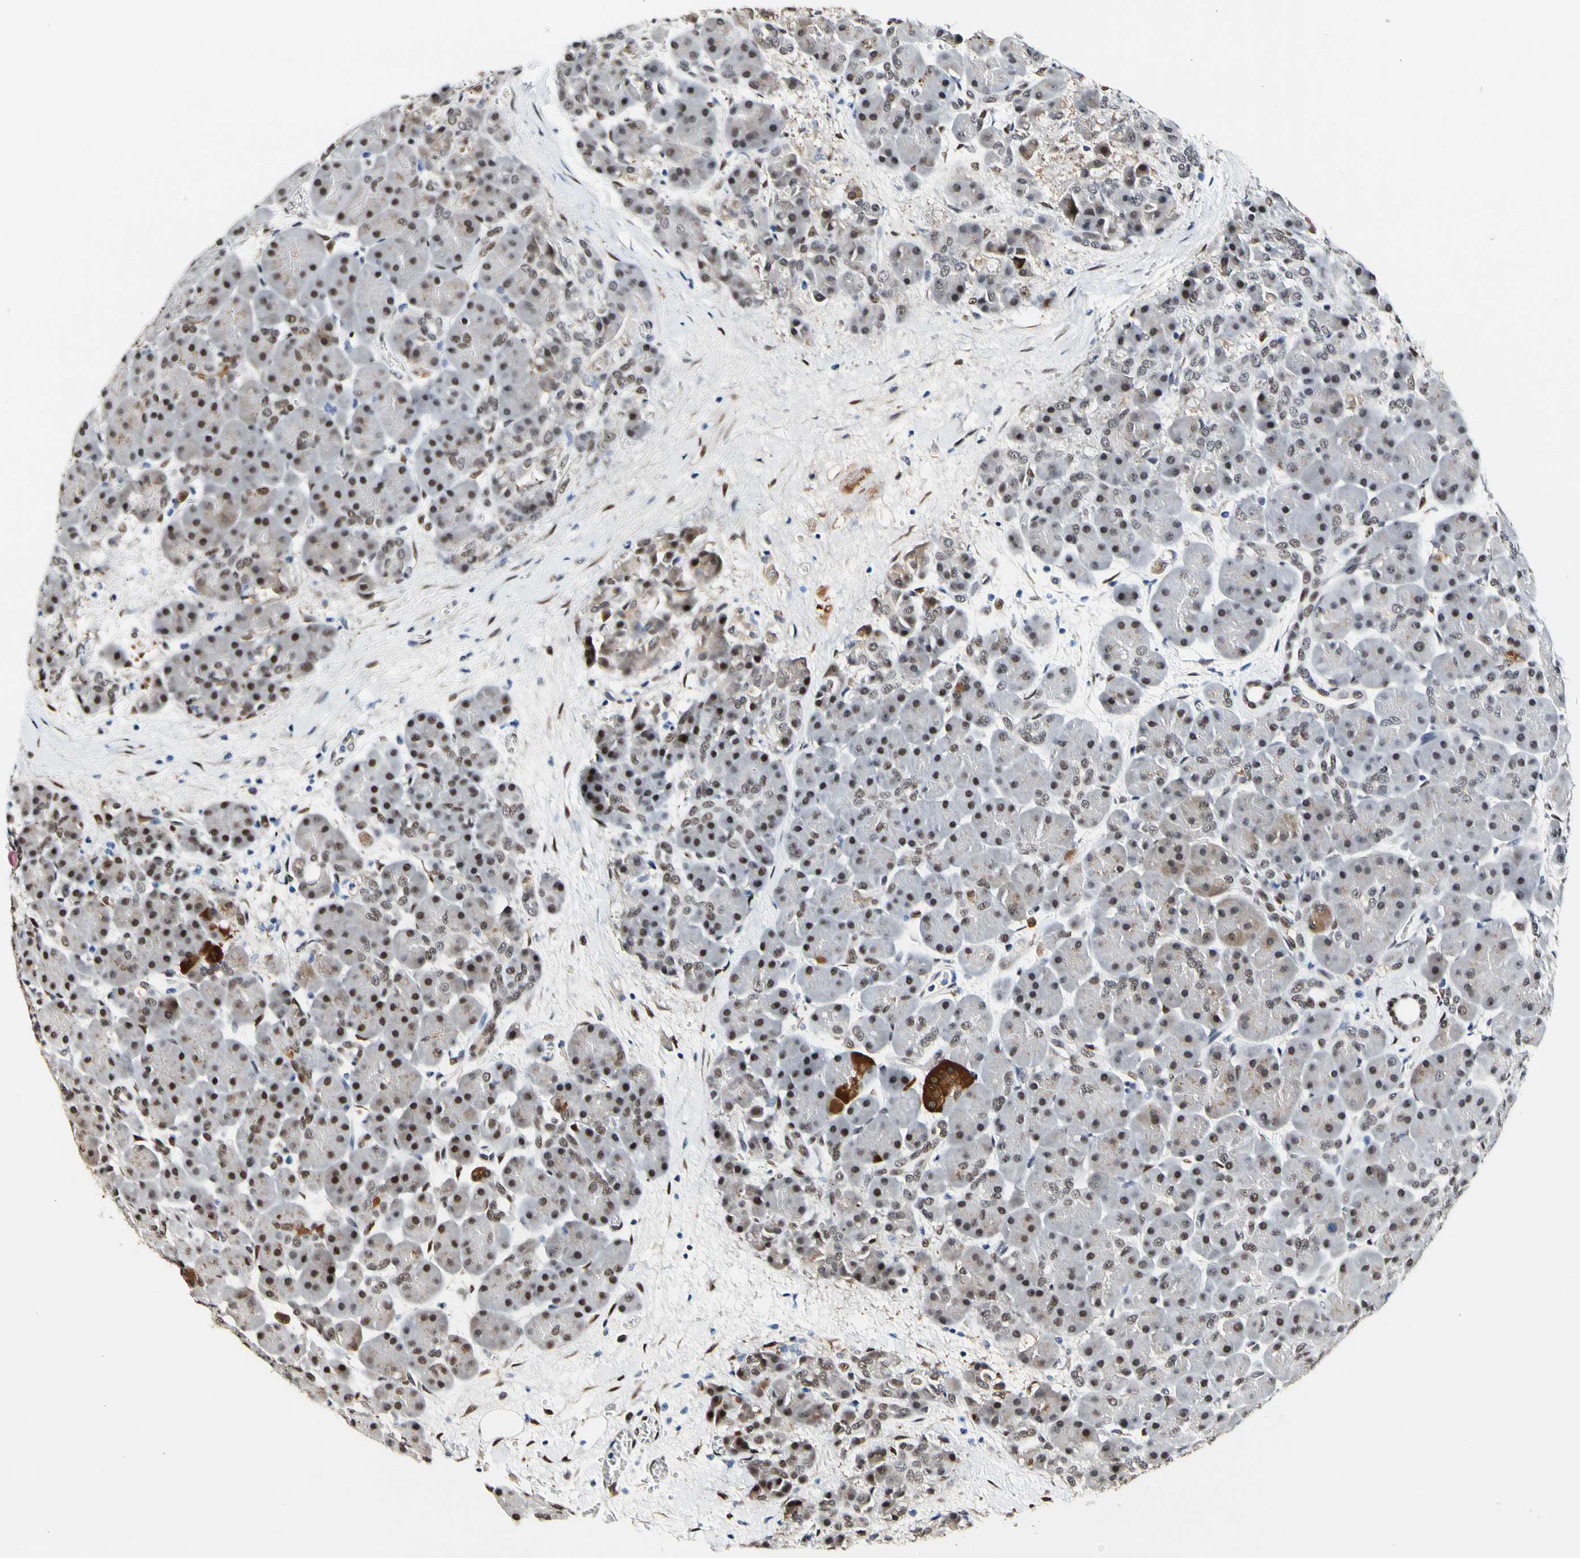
{"staining": {"intensity": "moderate", "quantity": ">75%", "location": "cytoplasmic/membranous,nuclear"}, "tissue": "pancreas", "cell_type": "Exocrine glandular cells", "image_type": "normal", "snomed": [{"axis": "morphology", "description": "Normal tissue, NOS"}, {"axis": "topography", "description": "Pancreas"}], "caption": "The histopathology image shows immunohistochemical staining of unremarkable pancreas. There is moderate cytoplasmic/membranous,nuclear positivity is identified in about >75% of exocrine glandular cells.", "gene": "NFIA", "patient": {"sex": "male", "age": 66}}